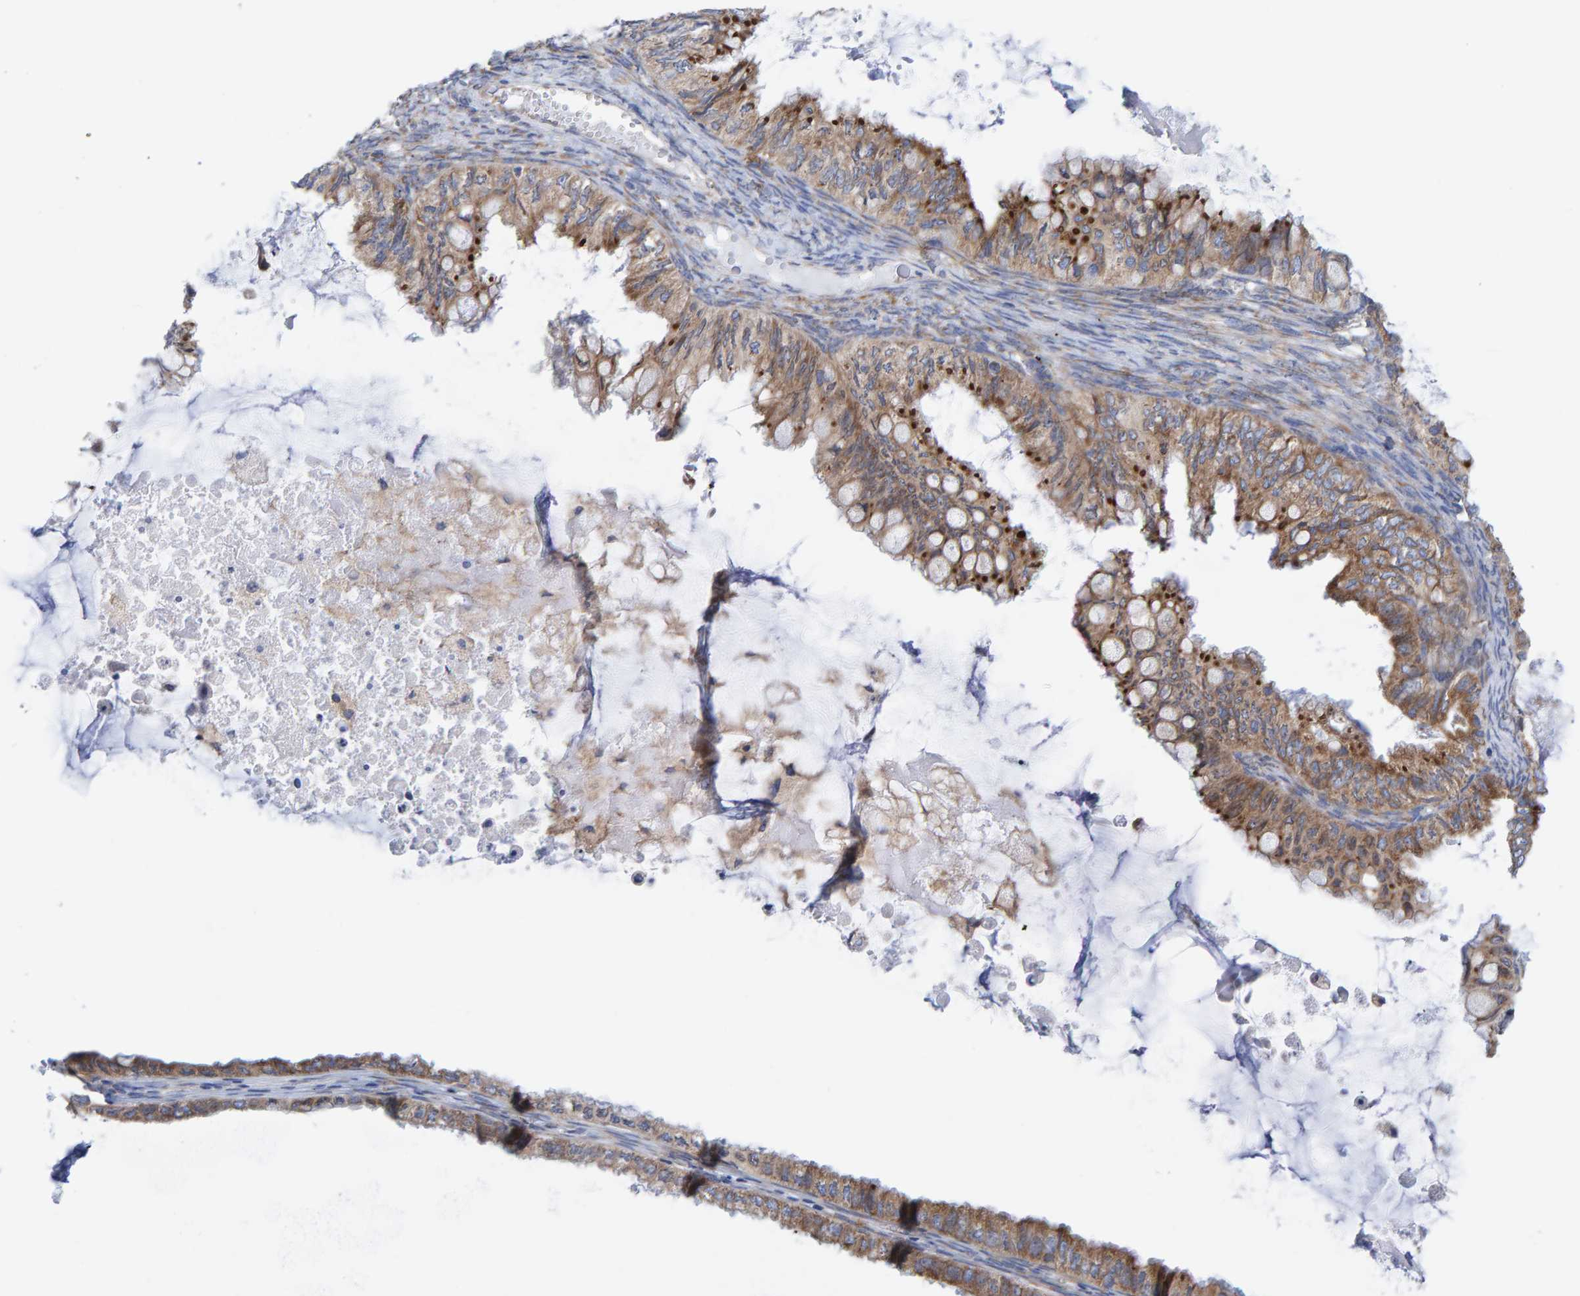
{"staining": {"intensity": "moderate", "quantity": ">75%", "location": "cytoplasmic/membranous"}, "tissue": "ovarian cancer", "cell_type": "Tumor cells", "image_type": "cancer", "snomed": [{"axis": "morphology", "description": "Cystadenocarcinoma, mucinous, NOS"}, {"axis": "topography", "description": "Ovary"}], "caption": "High-magnification brightfield microscopy of mucinous cystadenocarcinoma (ovarian) stained with DAB (3,3'-diaminobenzidine) (brown) and counterstained with hematoxylin (blue). tumor cells exhibit moderate cytoplasmic/membranous expression is appreciated in approximately>75% of cells.", "gene": "CDK5RAP3", "patient": {"sex": "female", "age": 80}}